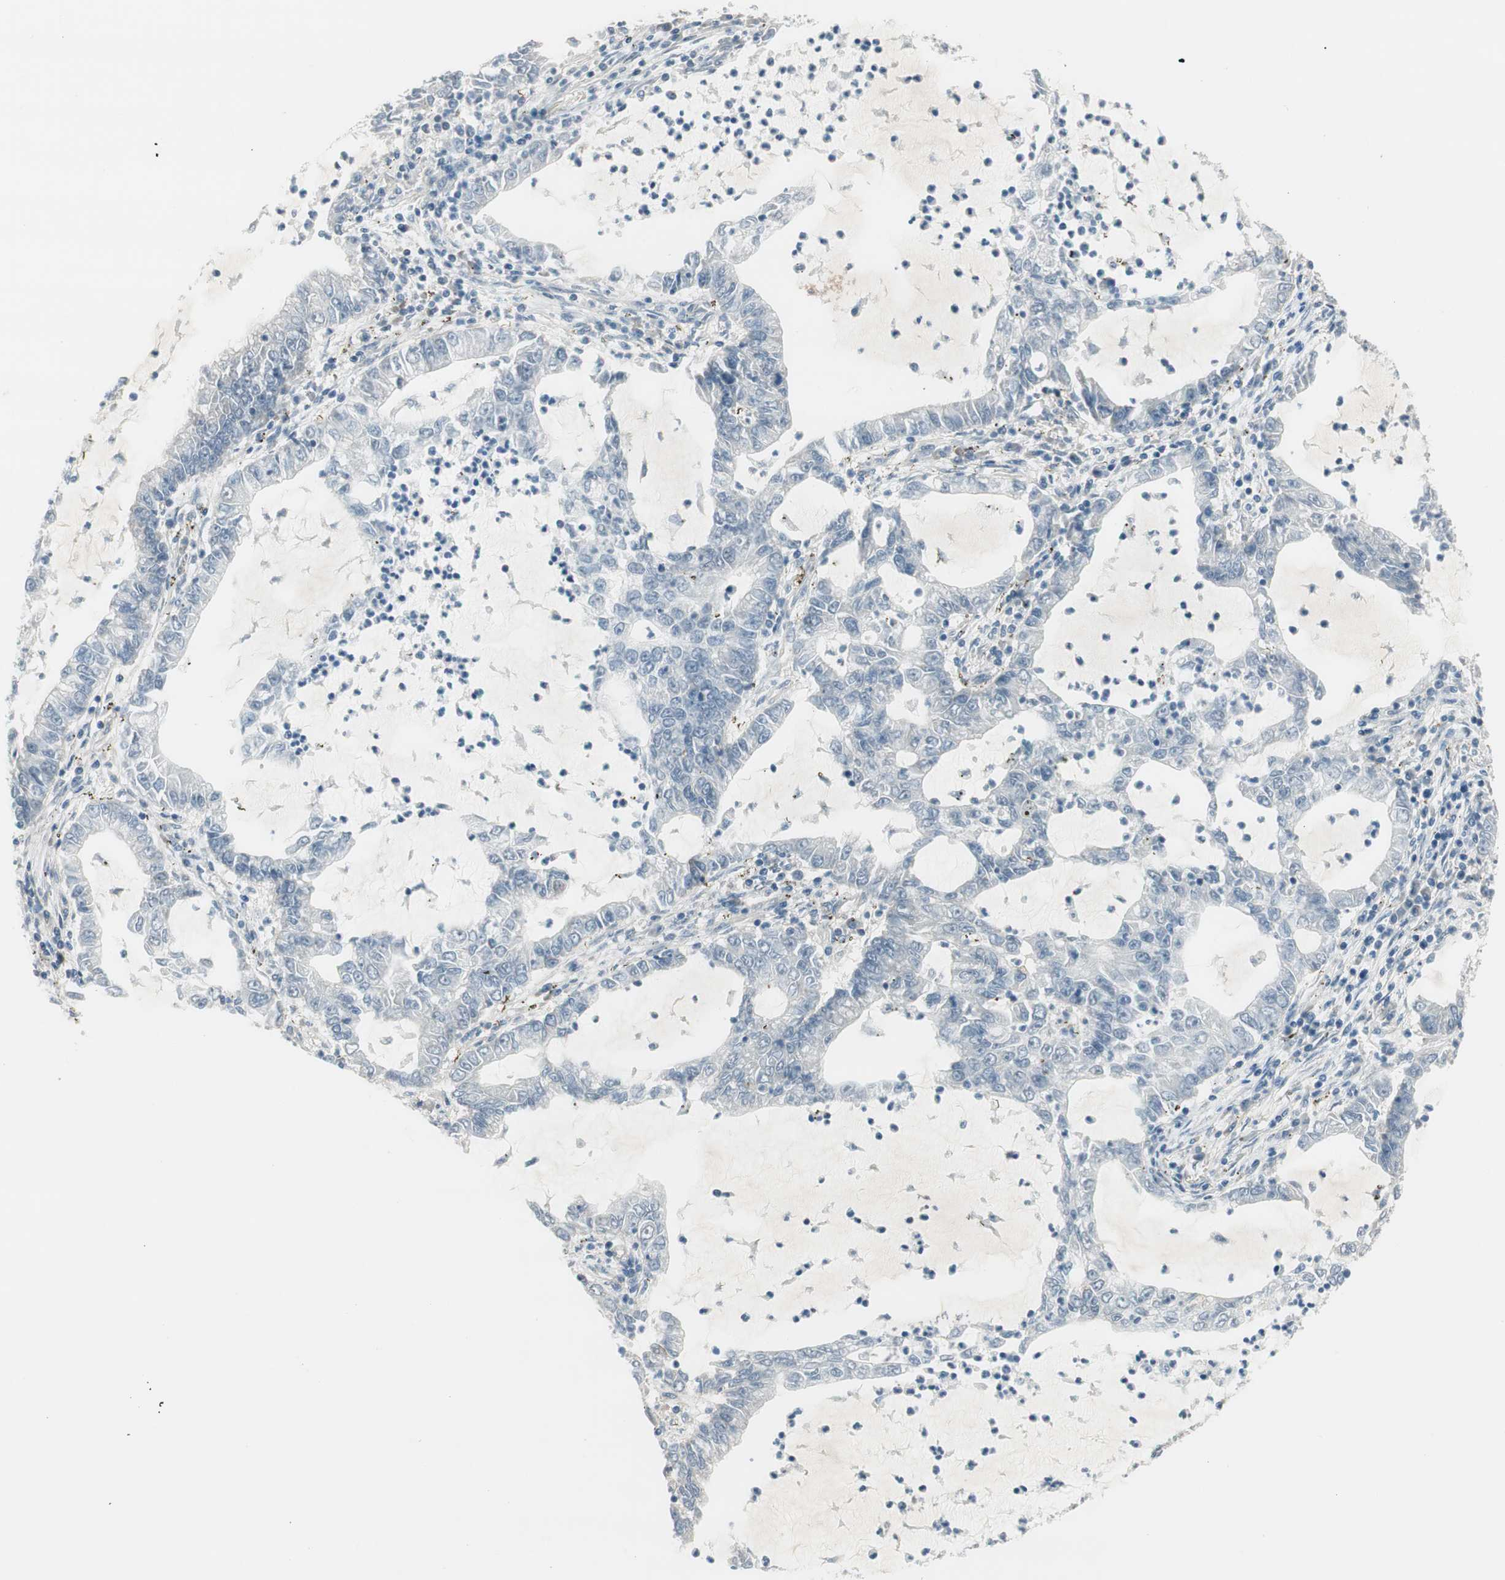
{"staining": {"intensity": "negative", "quantity": "none", "location": "none"}, "tissue": "lung cancer", "cell_type": "Tumor cells", "image_type": "cancer", "snomed": [{"axis": "morphology", "description": "Adenocarcinoma, NOS"}, {"axis": "topography", "description": "Lung"}], "caption": "Photomicrograph shows no protein staining in tumor cells of lung cancer tissue. Brightfield microscopy of IHC stained with DAB (3,3'-diaminobenzidine) (brown) and hematoxylin (blue), captured at high magnification.", "gene": "EVA1A", "patient": {"sex": "female", "age": 51}}